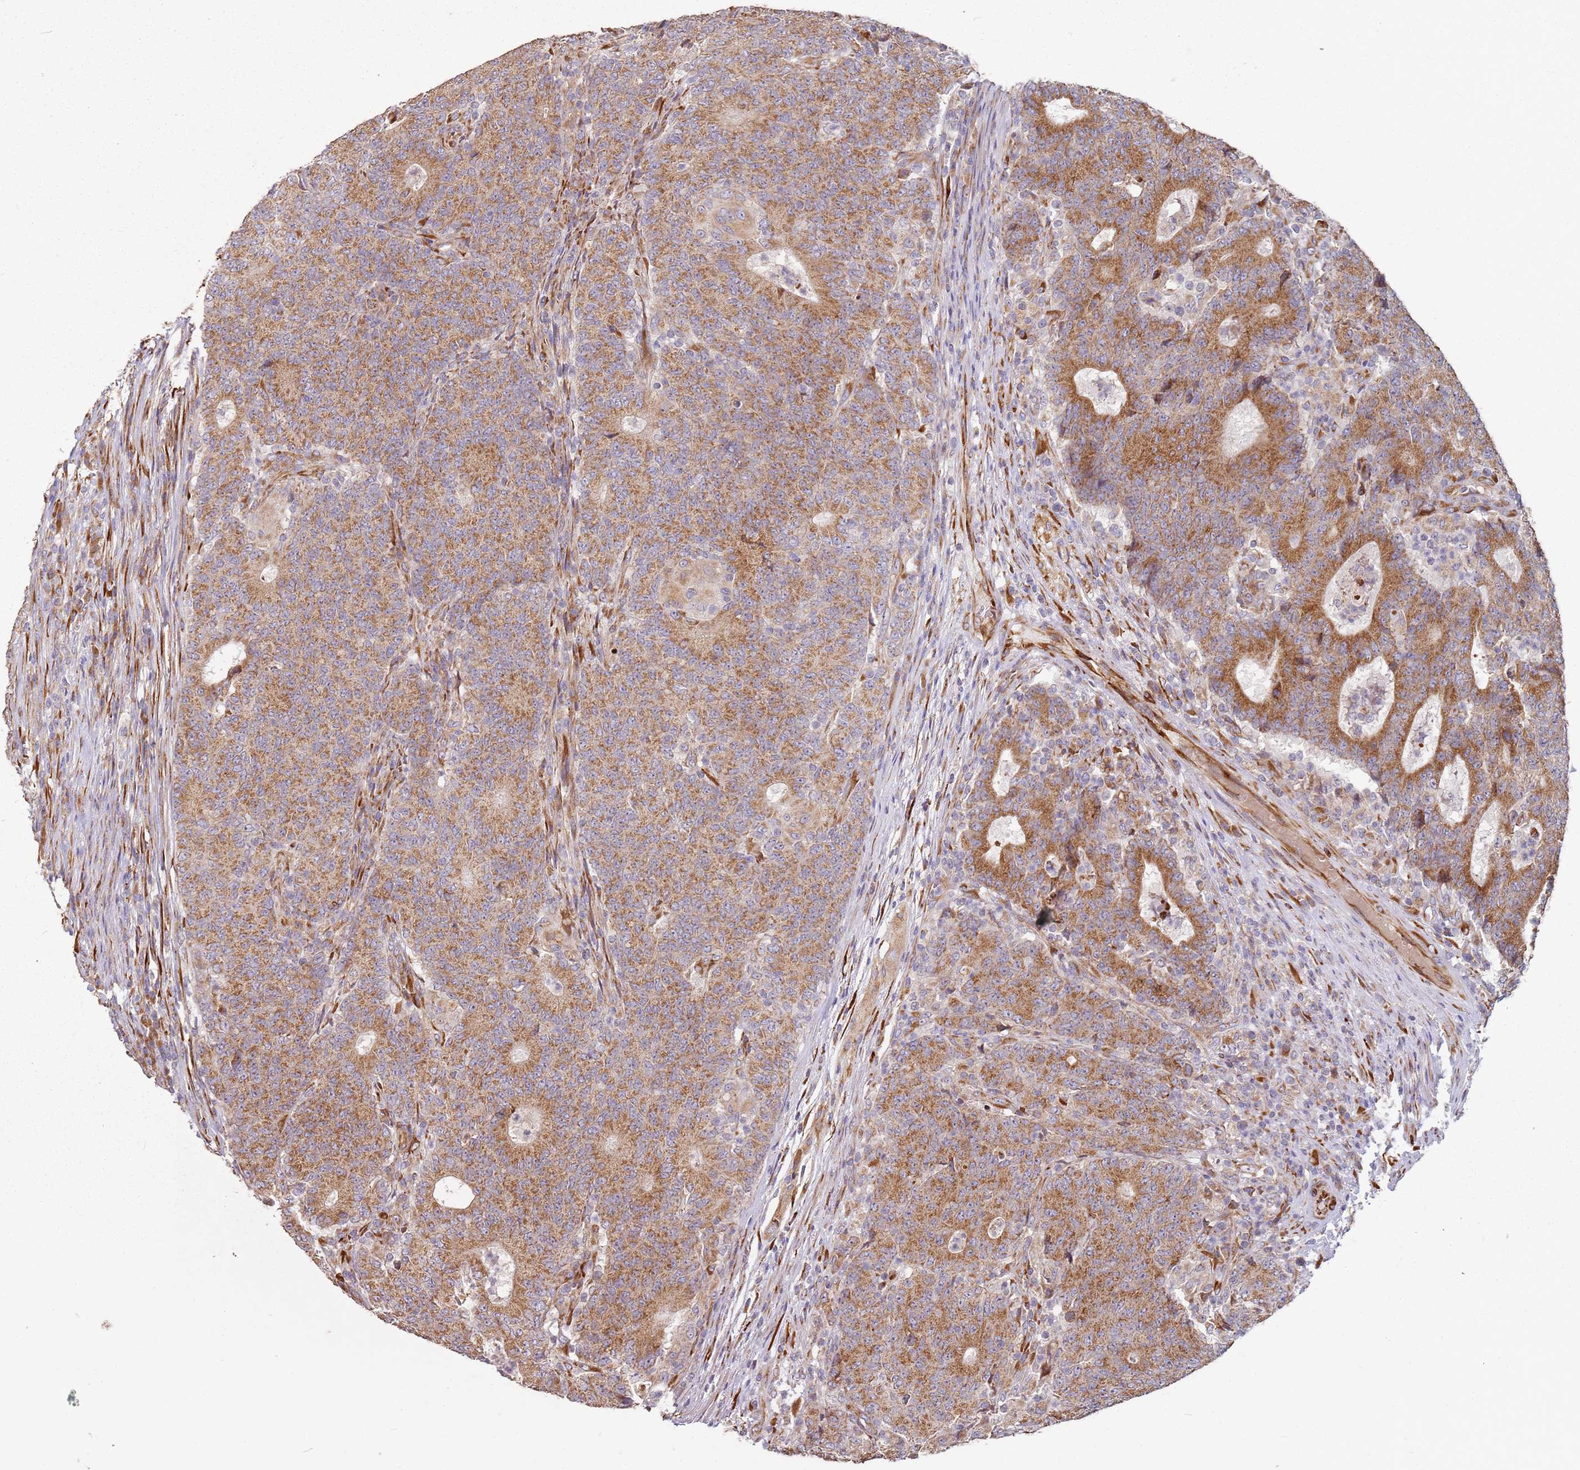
{"staining": {"intensity": "moderate", "quantity": ">75%", "location": "cytoplasmic/membranous"}, "tissue": "colorectal cancer", "cell_type": "Tumor cells", "image_type": "cancer", "snomed": [{"axis": "morphology", "description": "Adenocarcinoma, NOS"}, {"axis": "topography", "description": "Colon"}], "caption": "A brown stain labels moderate cytoplasmic/membranous staining of a protein in human colorectal cancer (adenocarcinoma) tumor cells. (Brightfield microscopy of DAB IHC at high magnification).", "gene": "ARFRP1", "patient": {"sex": "female", "age": 75}}